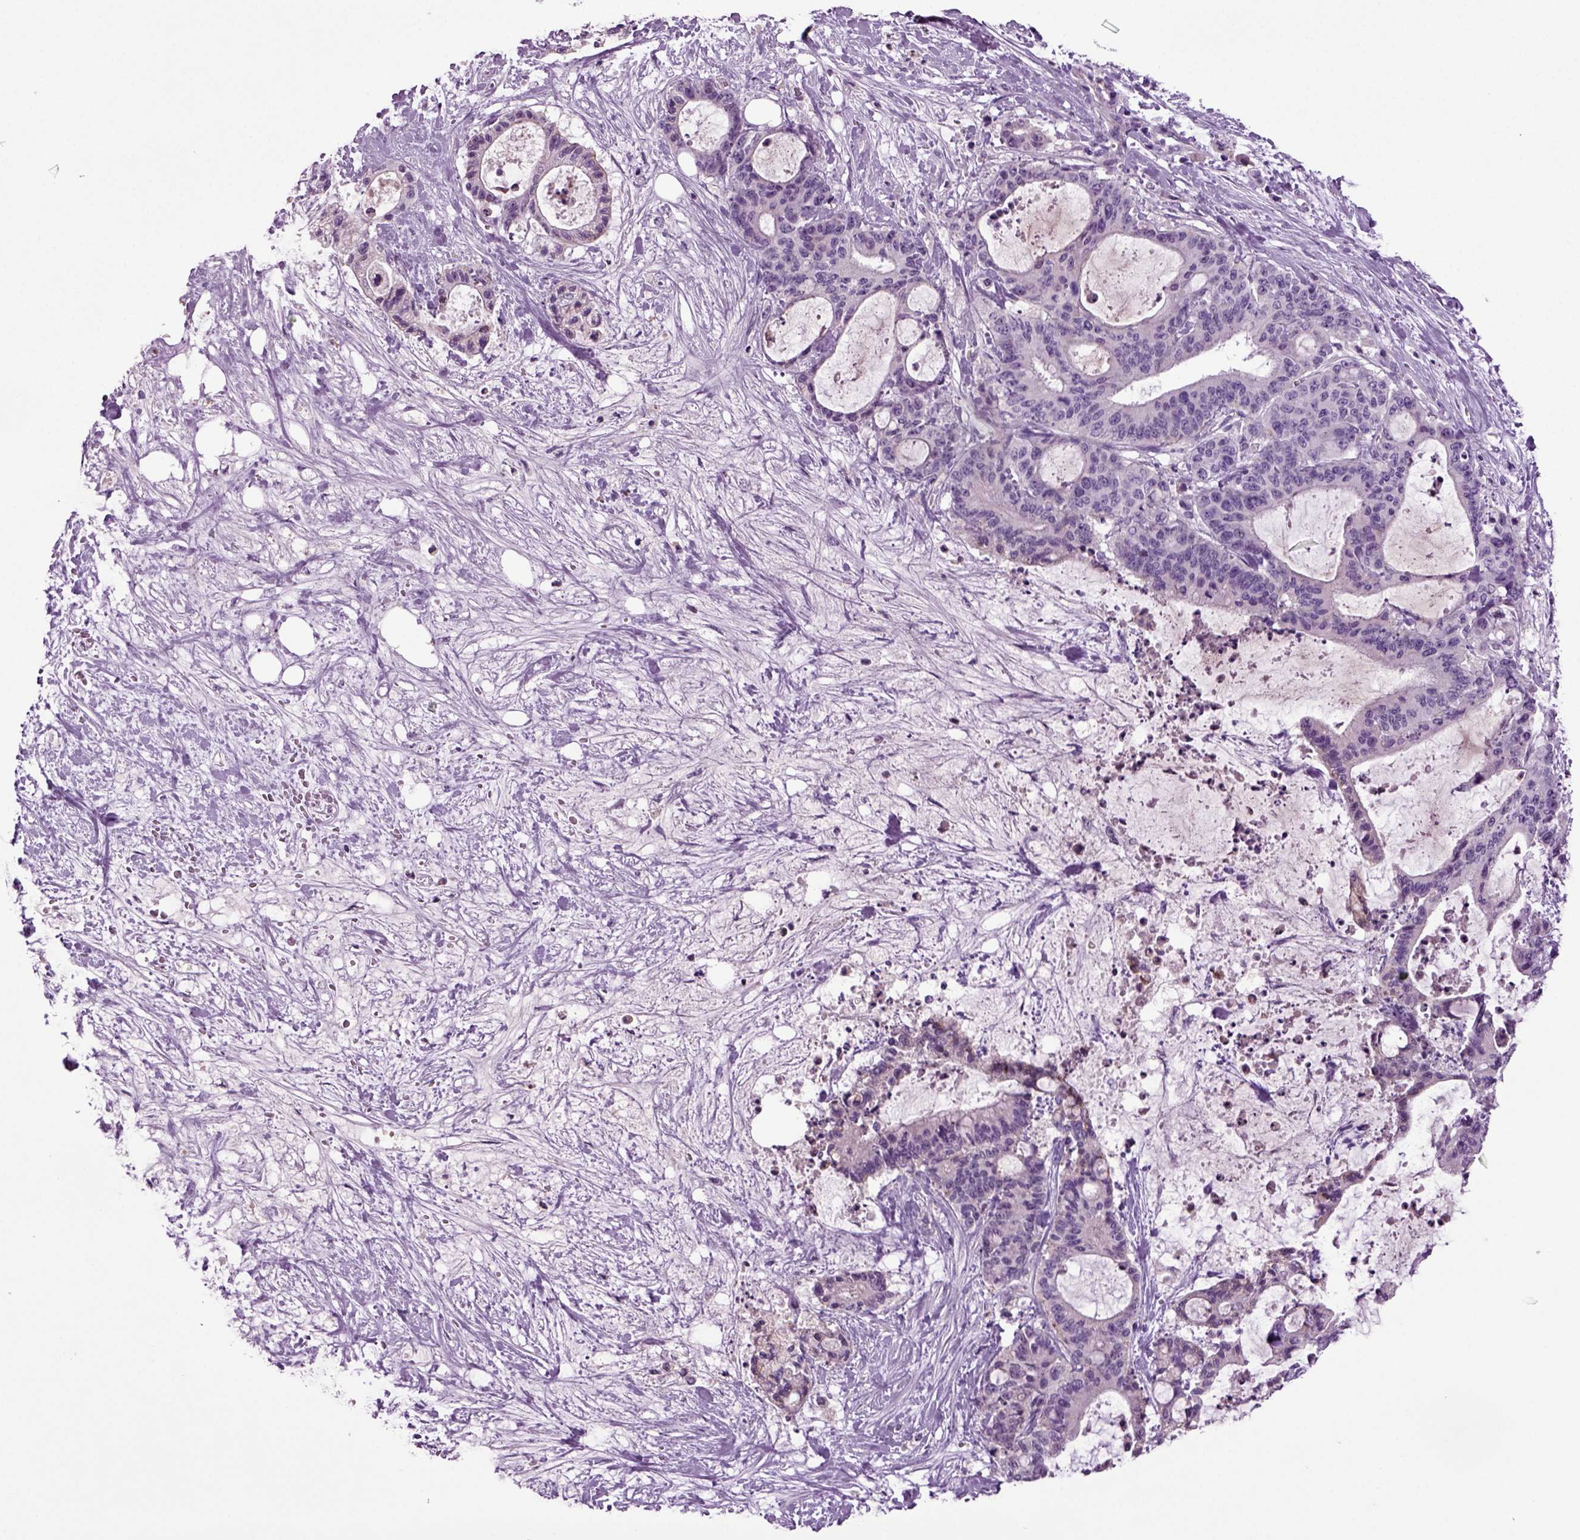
{"staining": {"intensity": "negative", "quantity": "none", "location": "none"}, "tissue": "liver cancer", "cell_type": "Tumor cells", "image_type": "cancer", "snomed": [{"axis": "morphology", "description": "Cholangiocarcinoma"}, {"axis": "topography", "description": "Liver"}], "caption": "The immunohistochemistry (IHC) micrograph has no significant positivity in tumor cells of liver cancer tissue. The staining was performed using DAB (3,3'-diaminobenzidine) to visualize the protein expression in brown, while the nuclei were stained in blue with hematoxylin (Magnification: 20x).", "gene": "FGF11", "patient": {"sex": "female", "age": 73}}